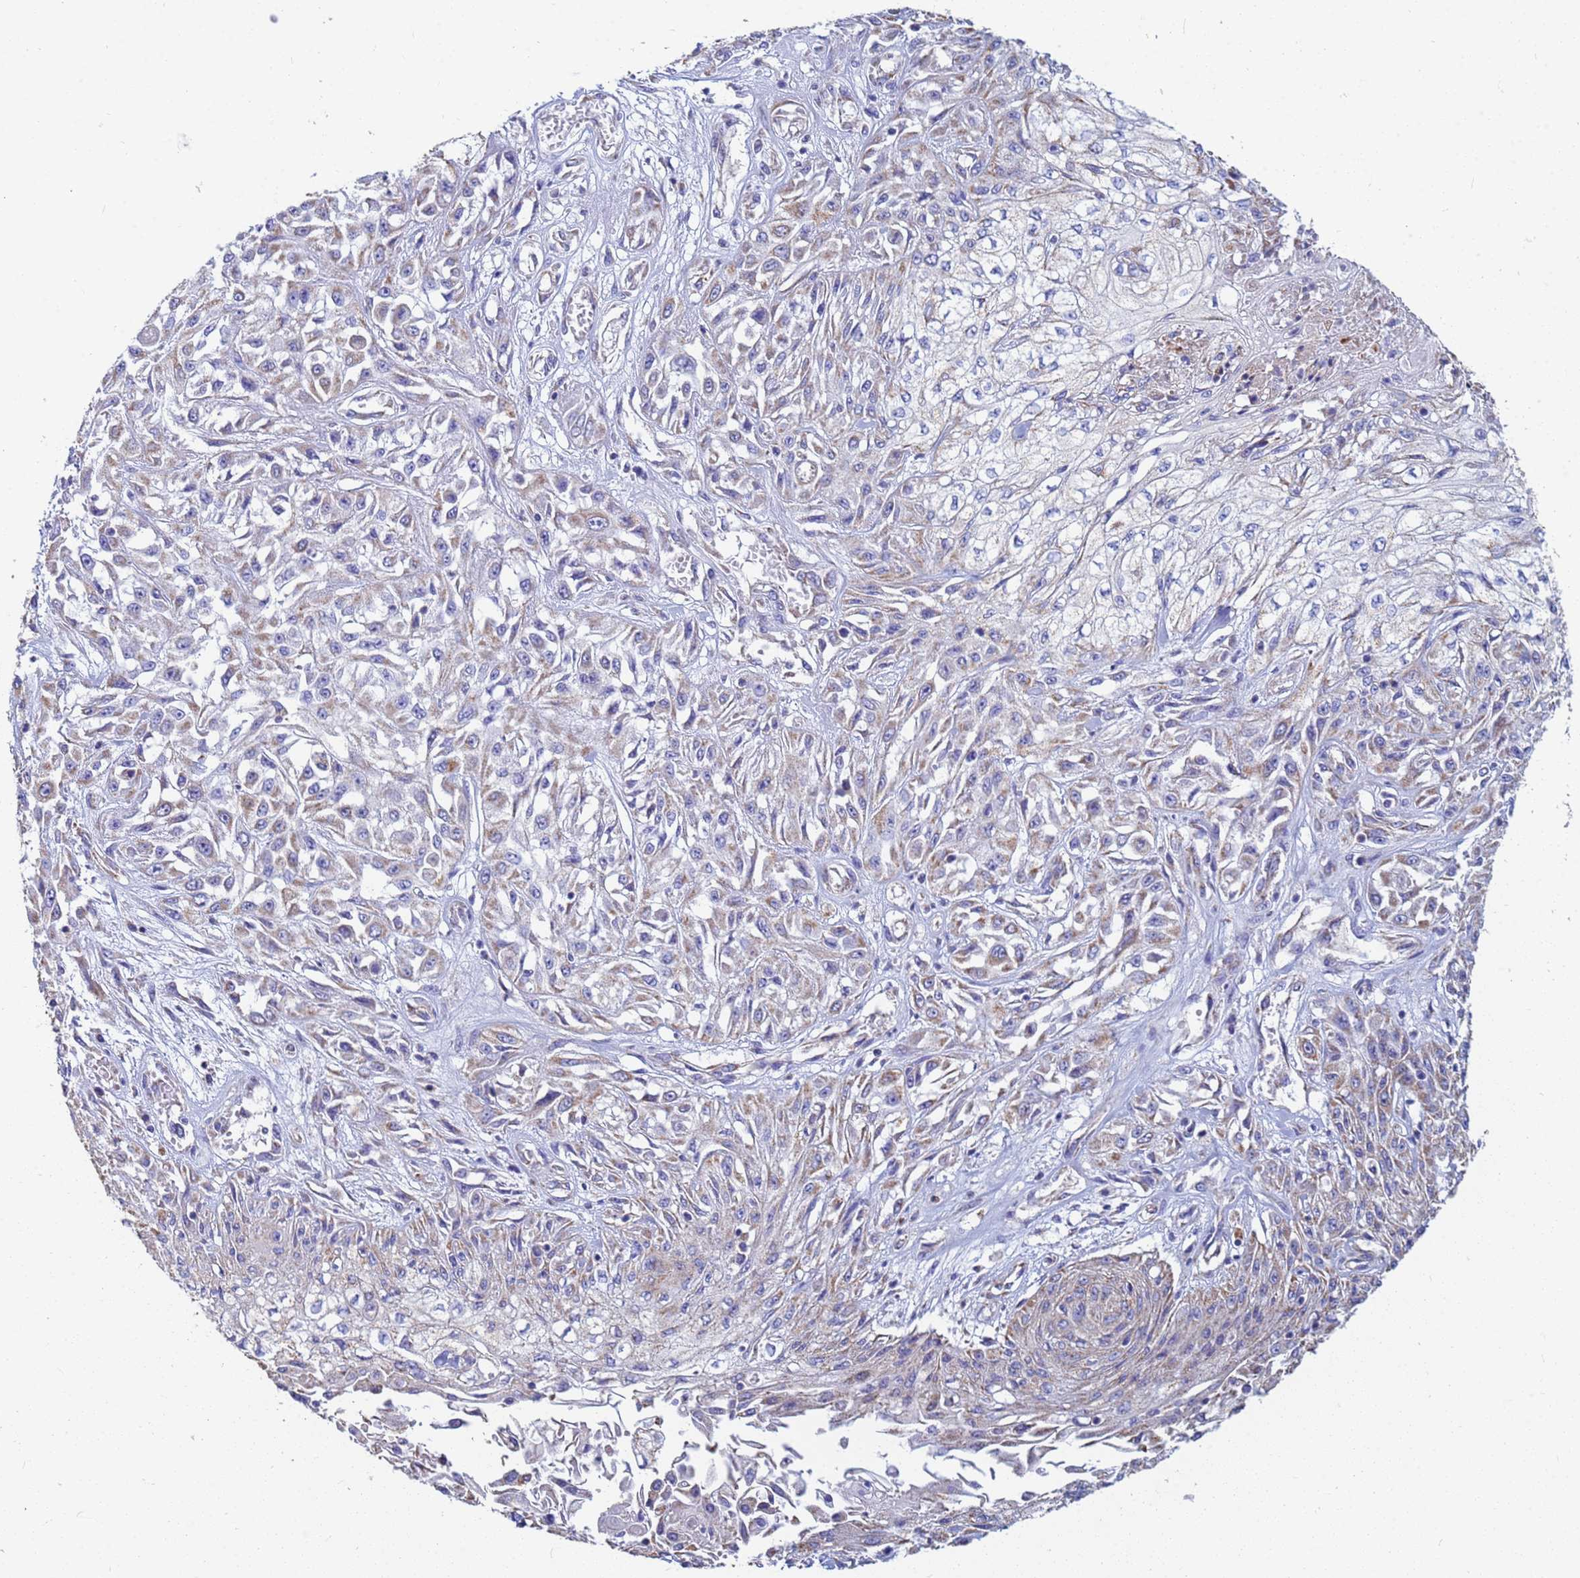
{"staining": {"intensity": "weak", "quantity": "25%-75%", "location": "cytoplasmic/membranous"}, "tissue": "skin cancer", "cell_type": "Tumor cells", "image_type": "cancer", "snomed": [{"axis": "morphology", "description": "Squamous cell carcinoma, NOS"}, {"axis": "morphology", "description": "Squamous cell carcinoma, metastatic, NOS"}, {"axis": "topography", "description": "Skin"}, {"axis": "topography", "description": "Lymph node"}], "caption": "This micrograph exhibits skin metastatic squamous cell carcinoma stained with immunohistochemistry to label a protein in brown. The cytoplasmic/membranous of tumor cells show weak positivity for the protein. Nuclei are counter-stained blue.", "gene": "UQCRH", "patient": {"sex": "male", "age": 75}}